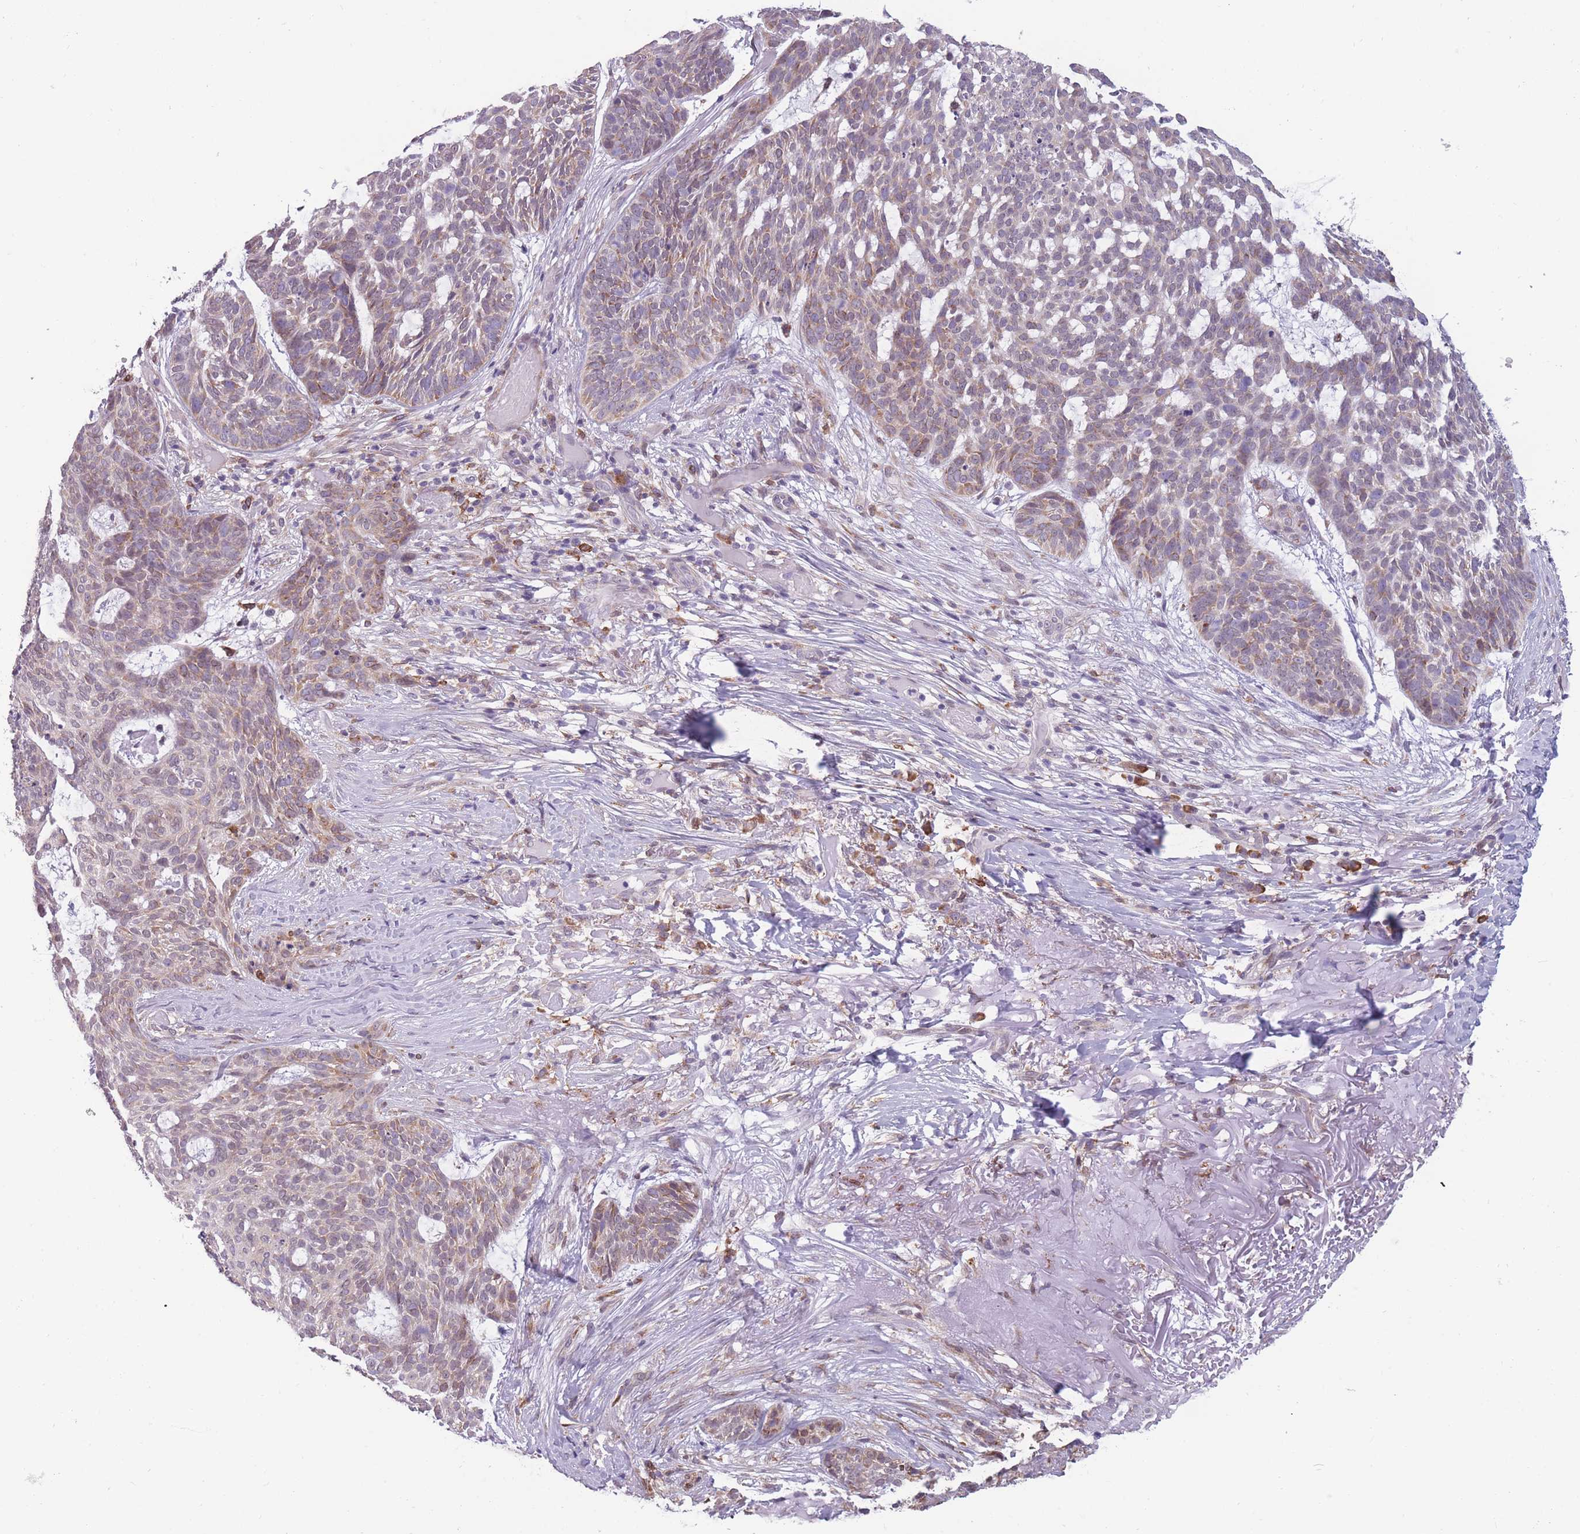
{"staining": {"intensity": "weak", "quantity": ">75%", "location": "cytoplasmic/membranous"}, "tissue": "skin cancer", "cell_type": "Tumor cells", "image_type": "cancer", "snomed": [{"axis": "morphology", "description": "Basal cell carcinoma"}, {"axis": "topography", "description": "Skin"}], "caption": "A low amount of weak cytoplasmic/membranous expression is appreciated in about >75% of tumor cells in skin cancer tissue. The staining was performed using DAB, with brown indicating positive protein expression. Nuclei are stained blue with hematoxylin.", "gene": "TMEM121", "patient": {"sex": "female", "age": 89}}